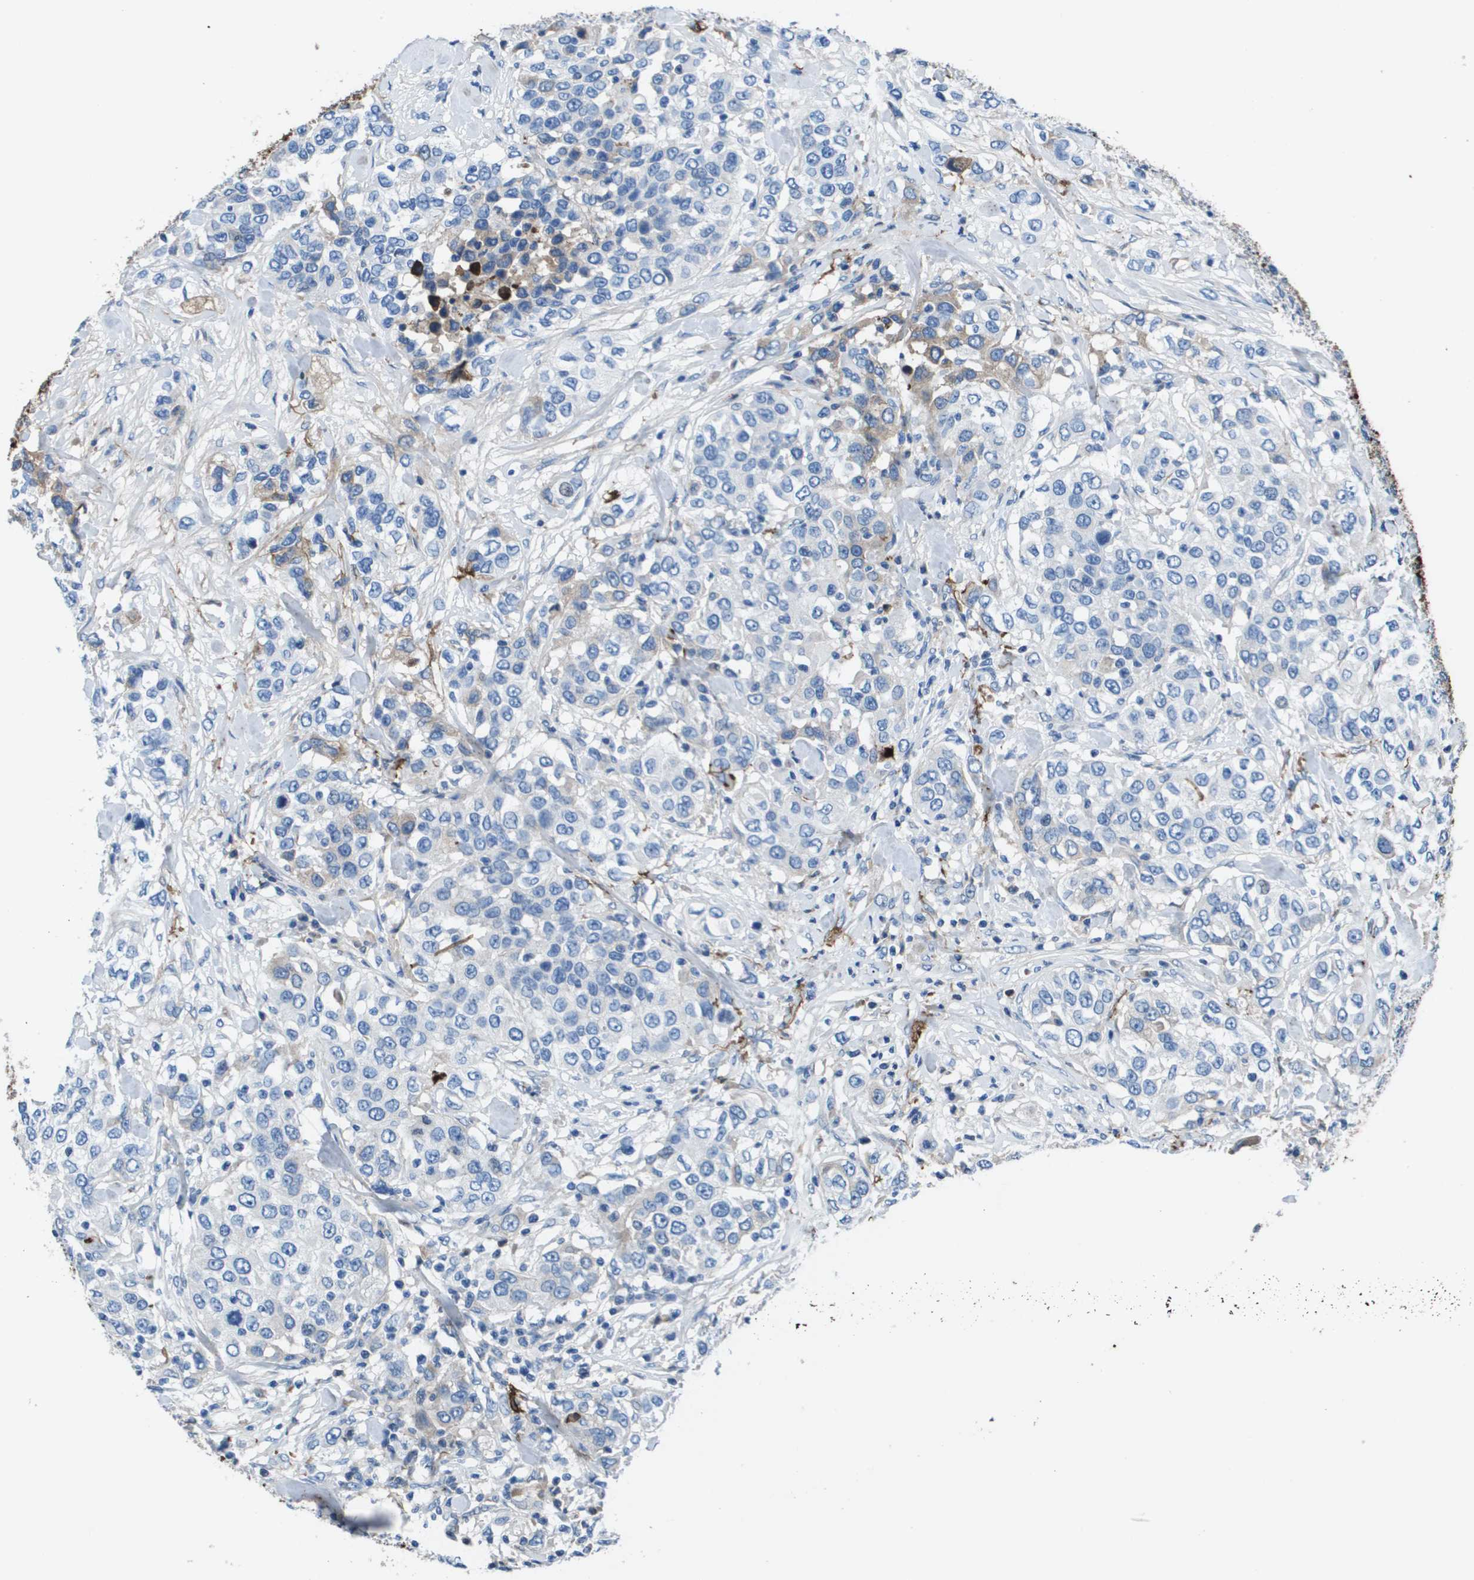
{"staining": {"intensity": "negative", "quantity": "none", "location": "none"}, "tissue": "urothelial cancer", "cell_type": "Tumor cells", "image_type": "cancer", "snomed": [{"axis": "morphology", "description": "Urothelial carcinoma, High grade"}, {"axis": "topography", "description": "Urinary bladder"}], "caption": "A photomicrograph of human high-grade urothelial carcinoma is negative for staining in tumor cells.", "gene": "VTN", "patient": {"sex": "female", "age": 80}}